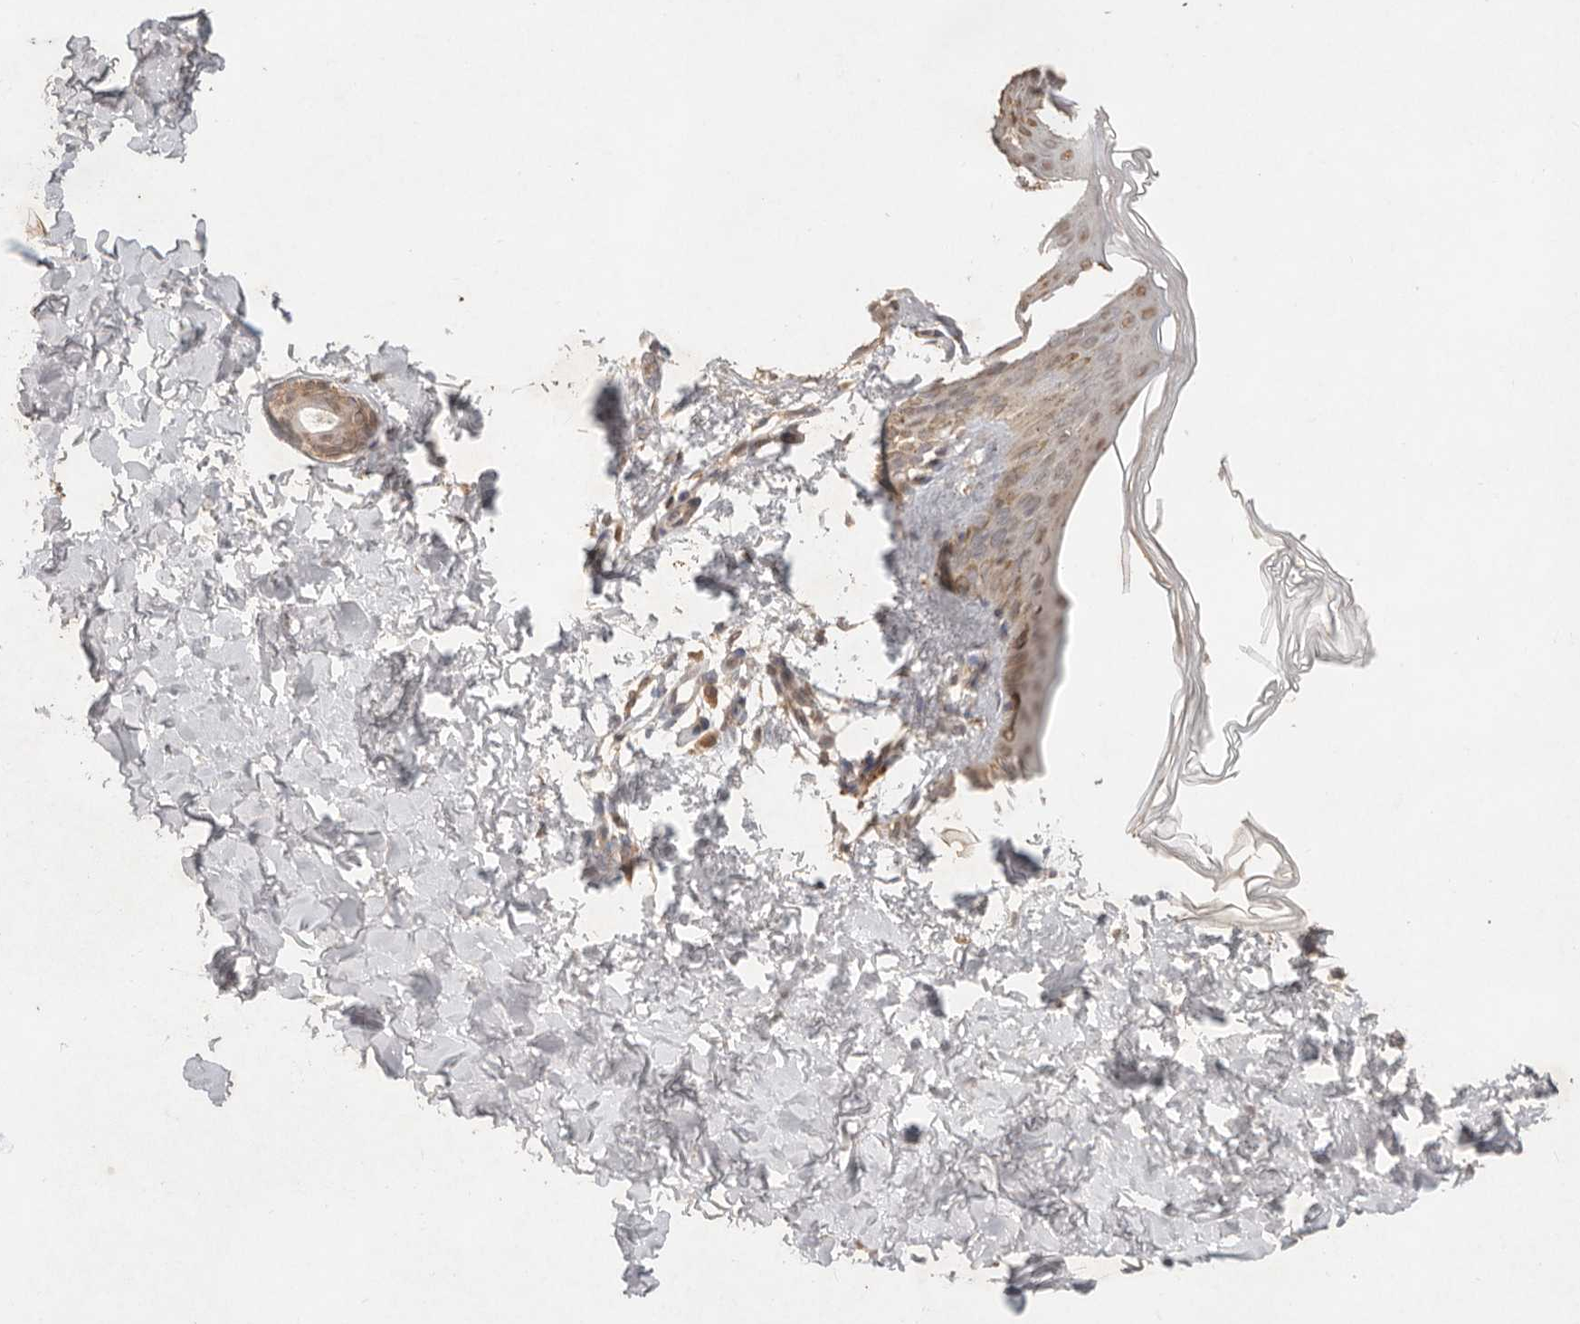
{"staining": {"intensity": "negative", "quantity": "none", "location": "none"}, "tissue": "skin", "cell_type": "Fibroblasts", "image_type": "normal", "snomed": [{"axis": "morphology", "description": "Normal tissue, NOS"}, {"axis": "morphology", "description": "Neoplasm, benign, NOS"}, {"axis": "topography", "description": "Skin"}, {"axis": "topography", "description": "Soft tissue"}], "caption": "High power microscopy photomicrograph of an IHC image of unremarkable skin, revealing no significant staining in fibroblasts.", "gene": "LMO4", "patient": {"sex": "male", "age": 26}}